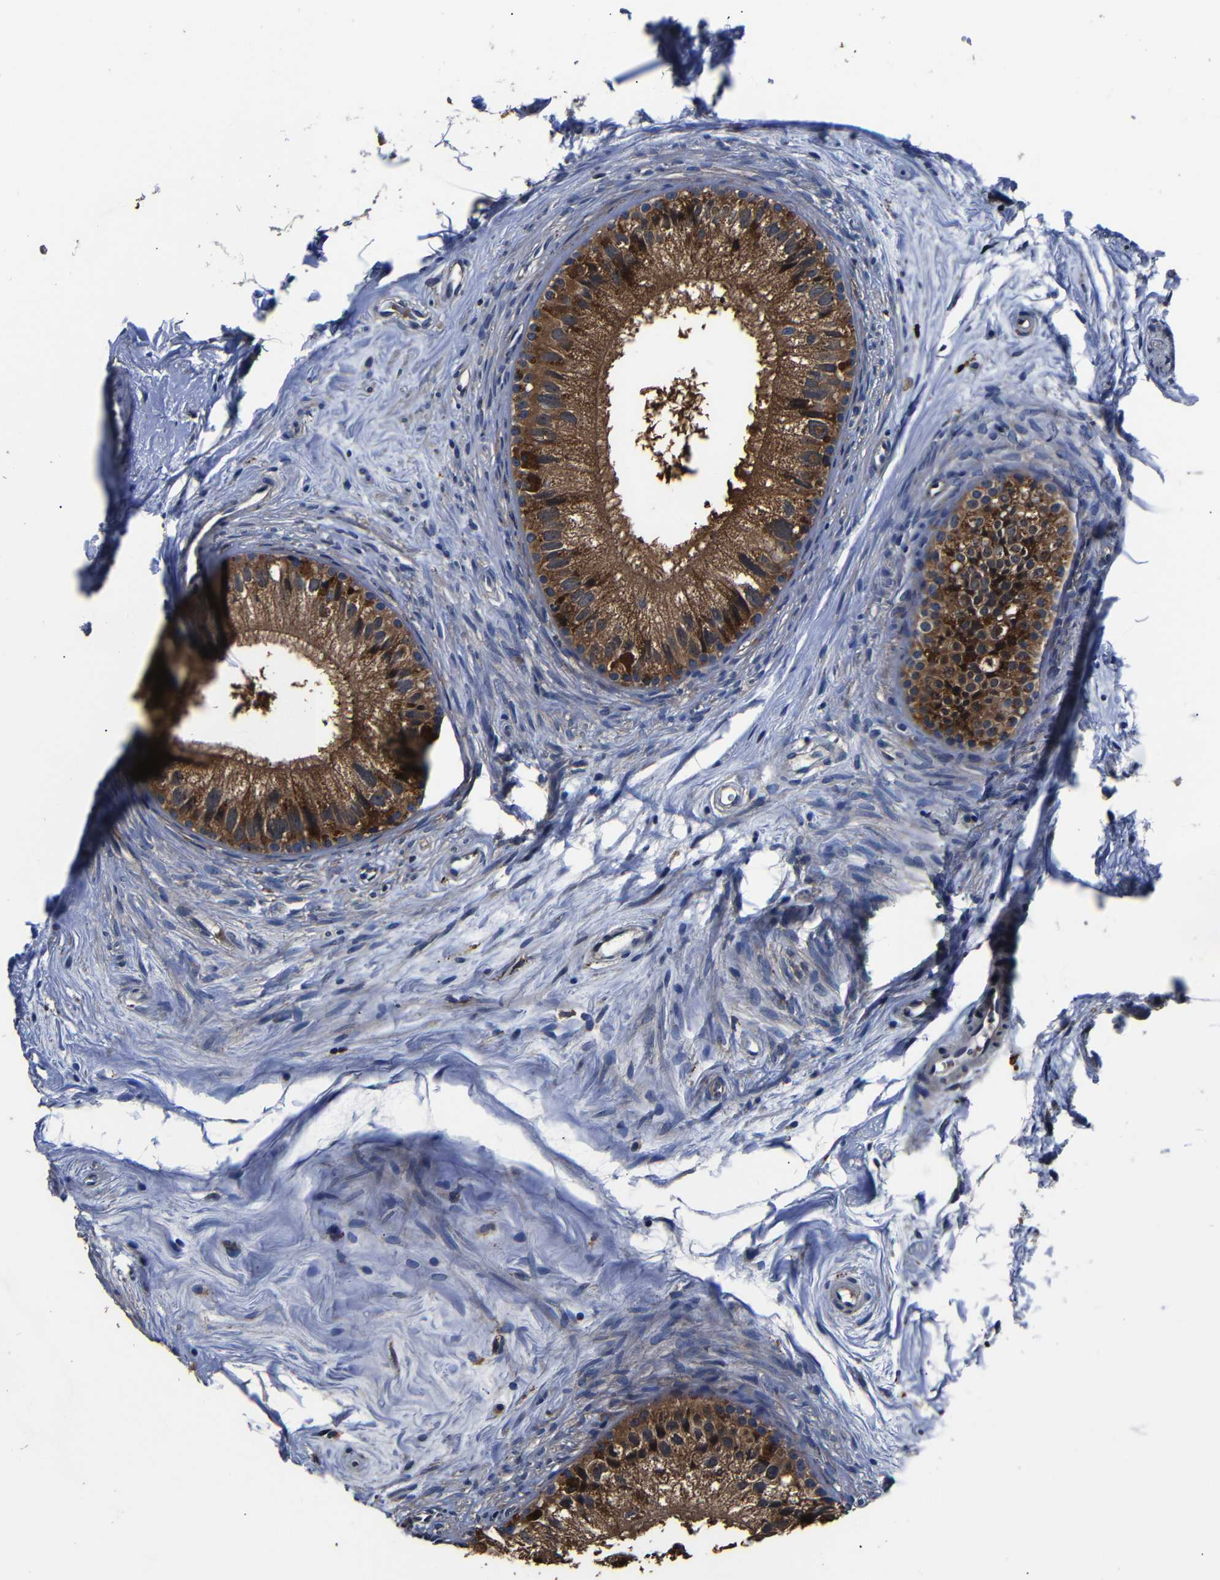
{"staining": {"intensity": "strong", "quantity": ">75%", "location": "cytoplasmic/membranous"}, "tissue": "epididymis", "cell_type": "Glandular cells", "image_type": "normal", "snomed": [{"axis": "morphology", "description": "Normal tissue, NOS"}, {"axis": "topography", "description": "Epididymis"}], "caption": "Brown immunohistochemical staining in benign epididymis displays strong cytoplasmic/membranous staining in approximately >75% of glandular cells.", "gene": "SCN9A", "patient": {"sex": "male", "age": 56}}